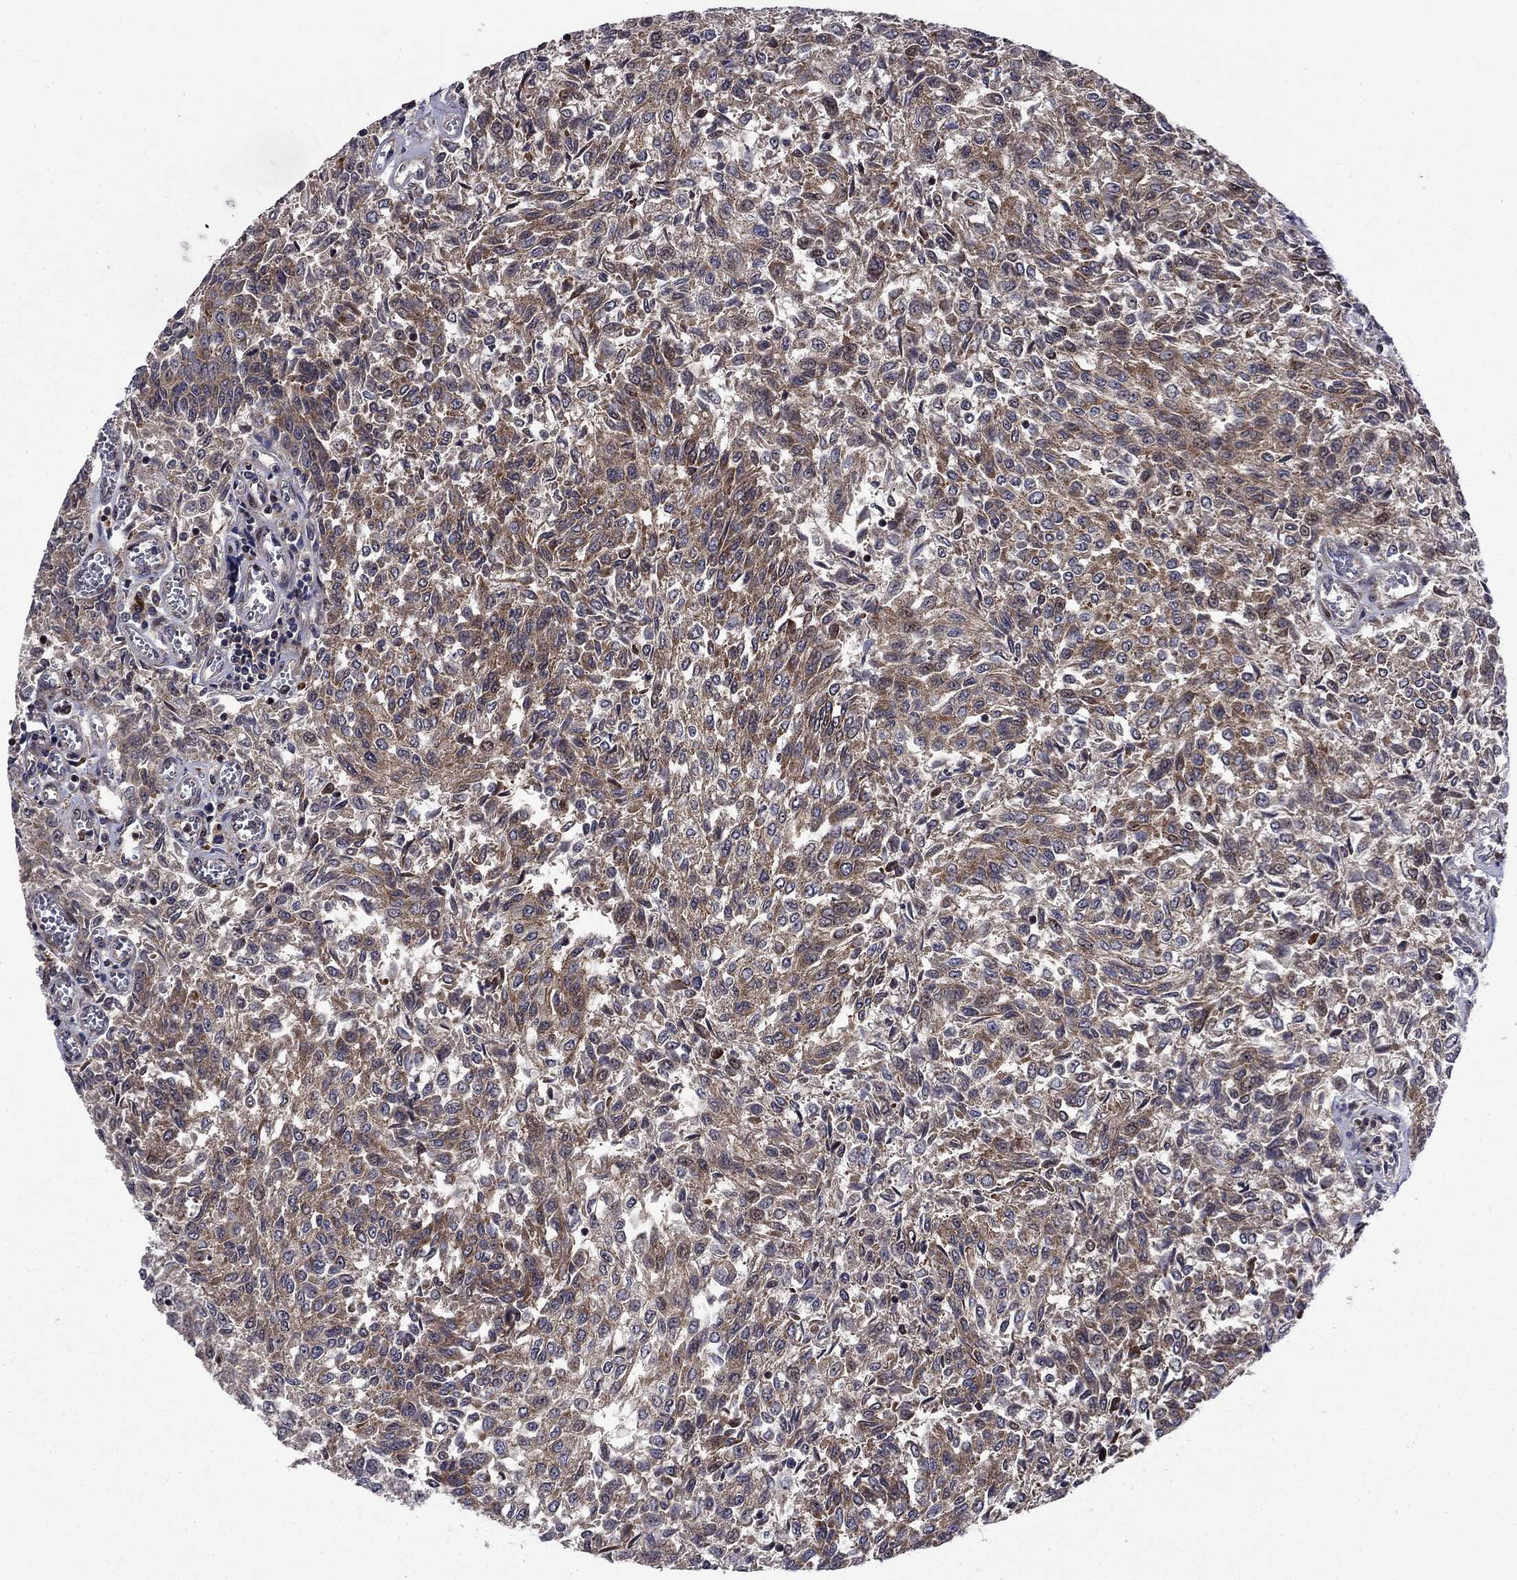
{"staining": {"intensity": "moderate", "quantity": "<25%", "location": "cytoplasmic/membranous"}, "tissue": "urothelial cancer", "cell_type": "Tumor cells", "image_type": "cancer", "snomed": [{"axis": "morphology", "description": "Urothelial carcinoma, Low grade"}, {"axis": "topography", "description": "Urinary bladder"}], "caption": "This histopathology image reveals immunohistochemistry staining of human urothelial carcinoma (low-grade), with low moderate cytoplasmic/membranous staining in about <25% of tumor cells.", "gene": "AGTPBP1", "patient": {"sex": "male", "age": 78}}